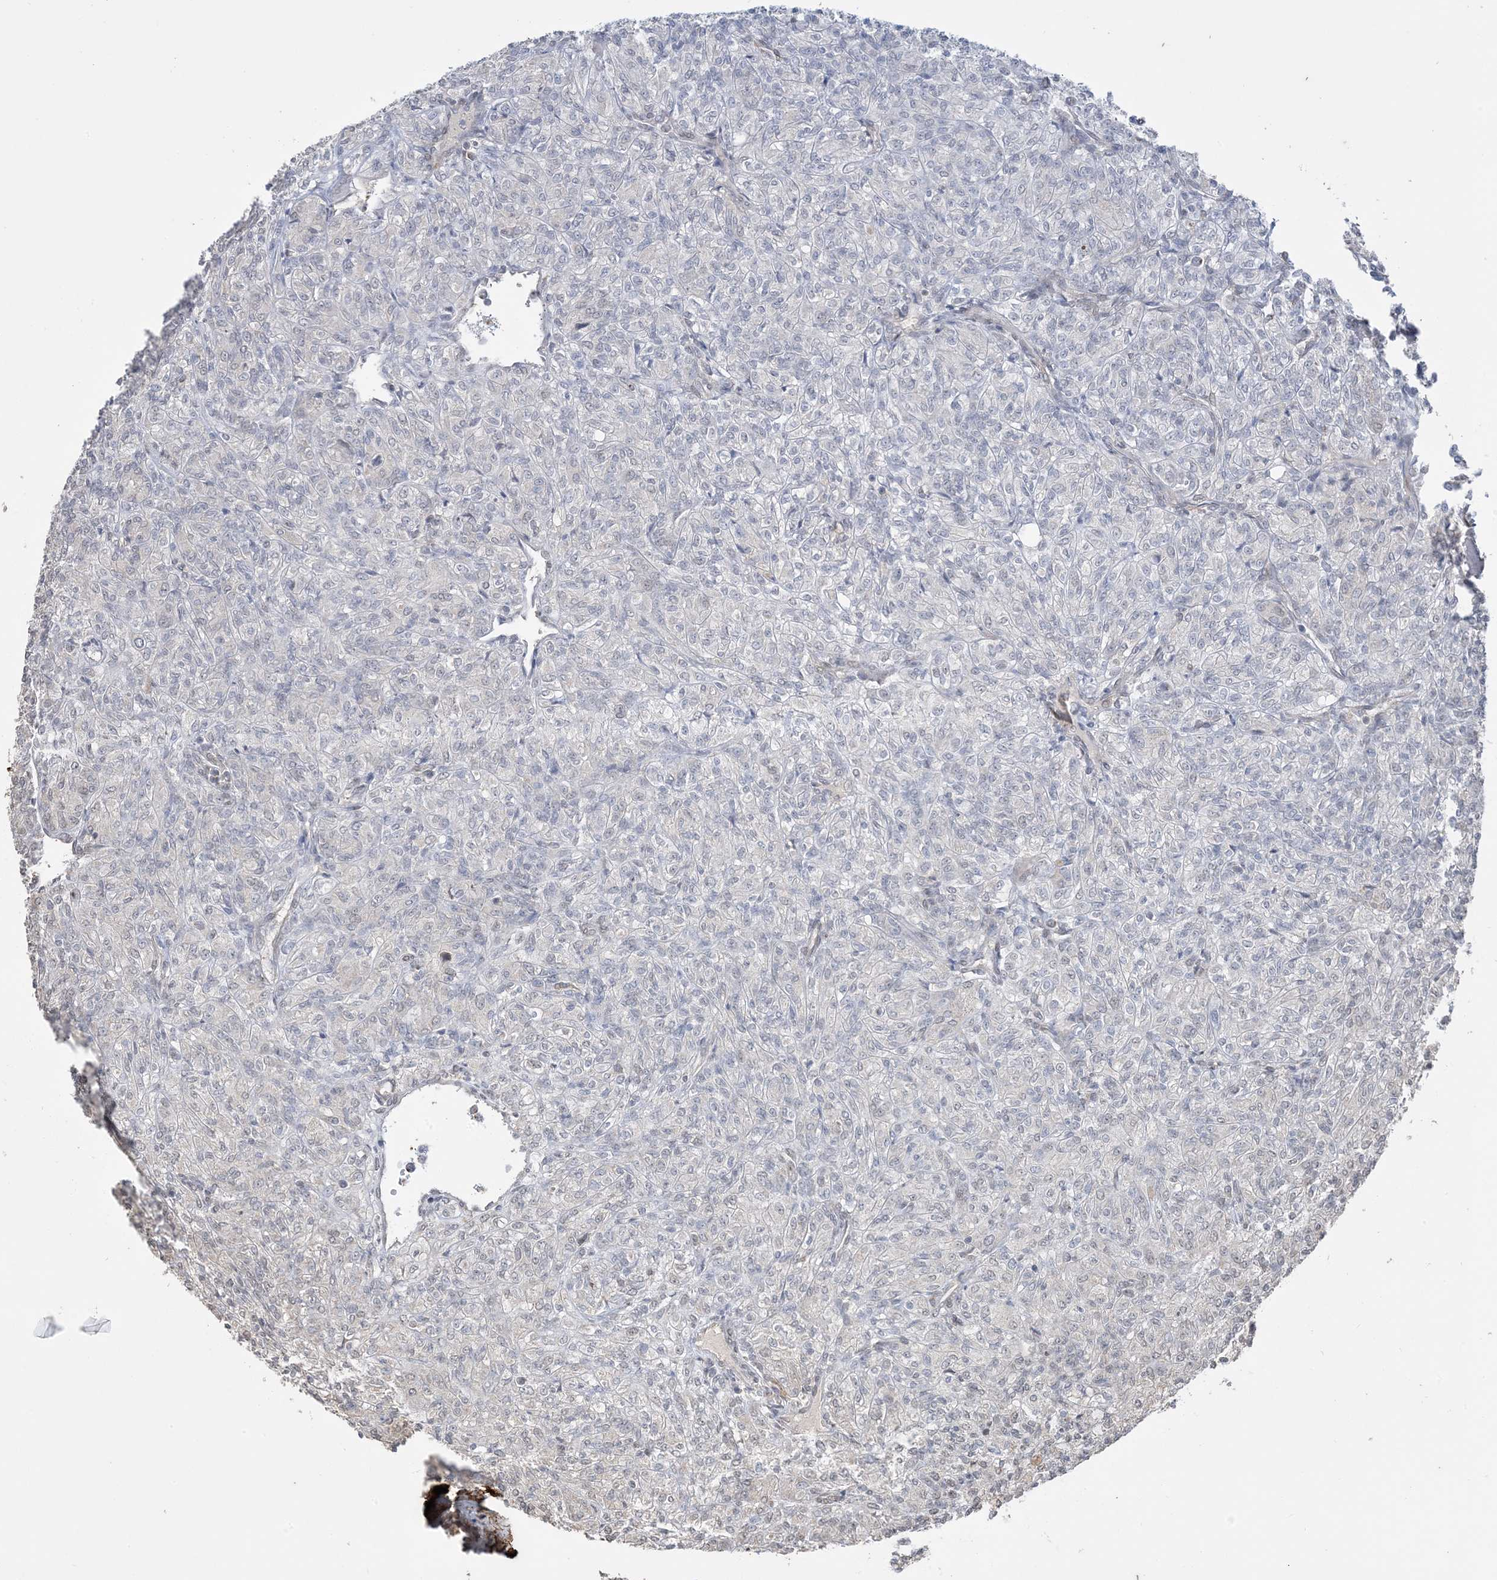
{"staining": {"intensity": "negative", "quantity": "none", "location": "none"}, "tissue": "renal cancer", "cell_type": "Tumor cells", "image_type": "cancer", "snomed": [{"axis": "morphology", "description": "Adenocarcinoma, NOS"}, {"axis": "topography", "description": "Kidney"}], "caption": "IHC photomicrograph of human renal adenocarcinoma stained for a protein (brown), which exhibits no staining in tumor cells.", "gene": "XRN1", "patient": {"sex": "male", "age": 77}}